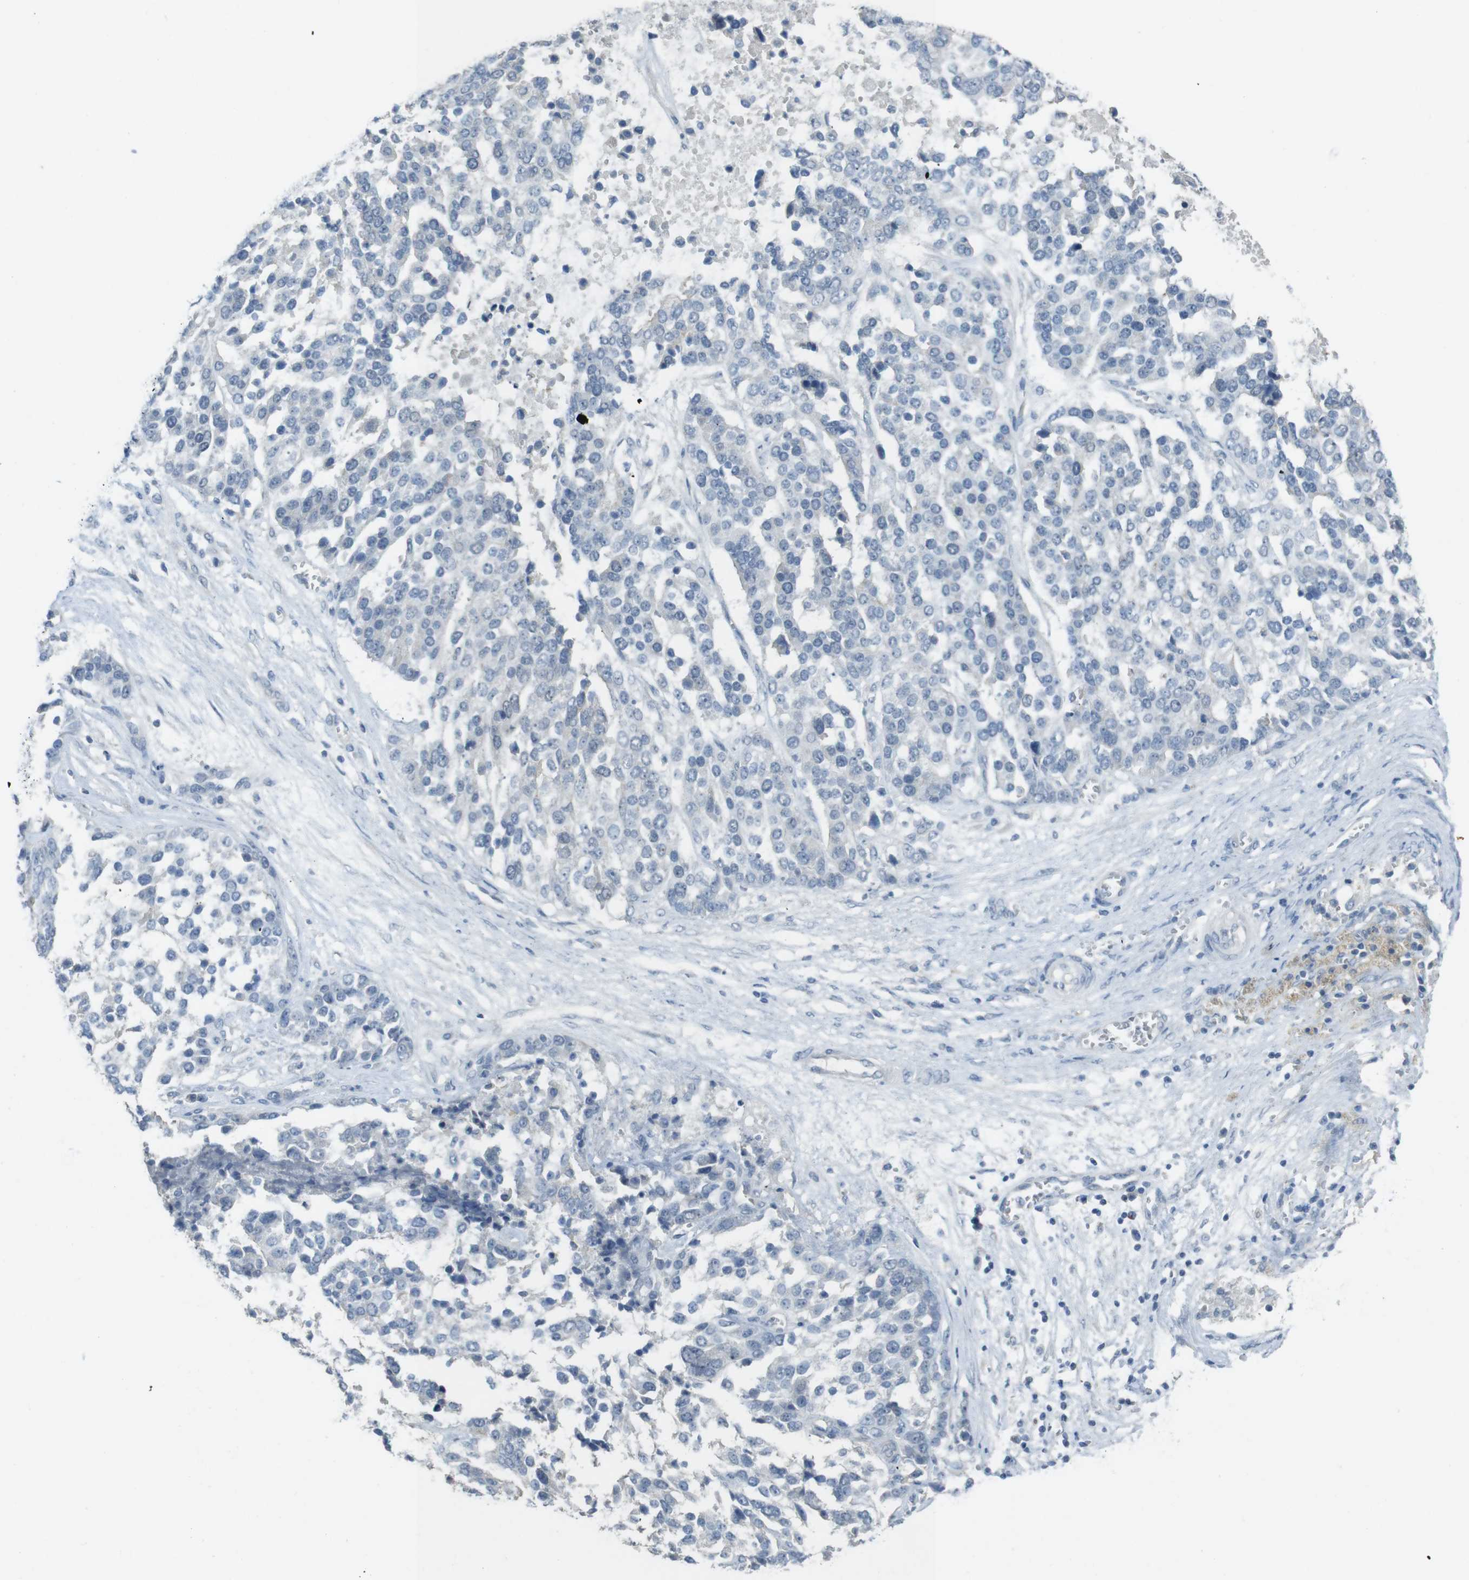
{"staining": {"intensity": "negative", "quantity": "none", "location": "none"}, "tissue": "ovarian cancer", "cell_type": "Tumor cells", "image_type": "cancer", "snomed": [{"axis": "morphology", "description": "Cystadenocarcinoma, serous, NOS"}, {"axis": "topography", "description": "Ovary"}], "caption": "The histopathology image demonstrates no significant positivity in tumor cells of ovarian cancer.", "gene": "ENTPD7", "patient": {"sex": "female", "age": 44}}